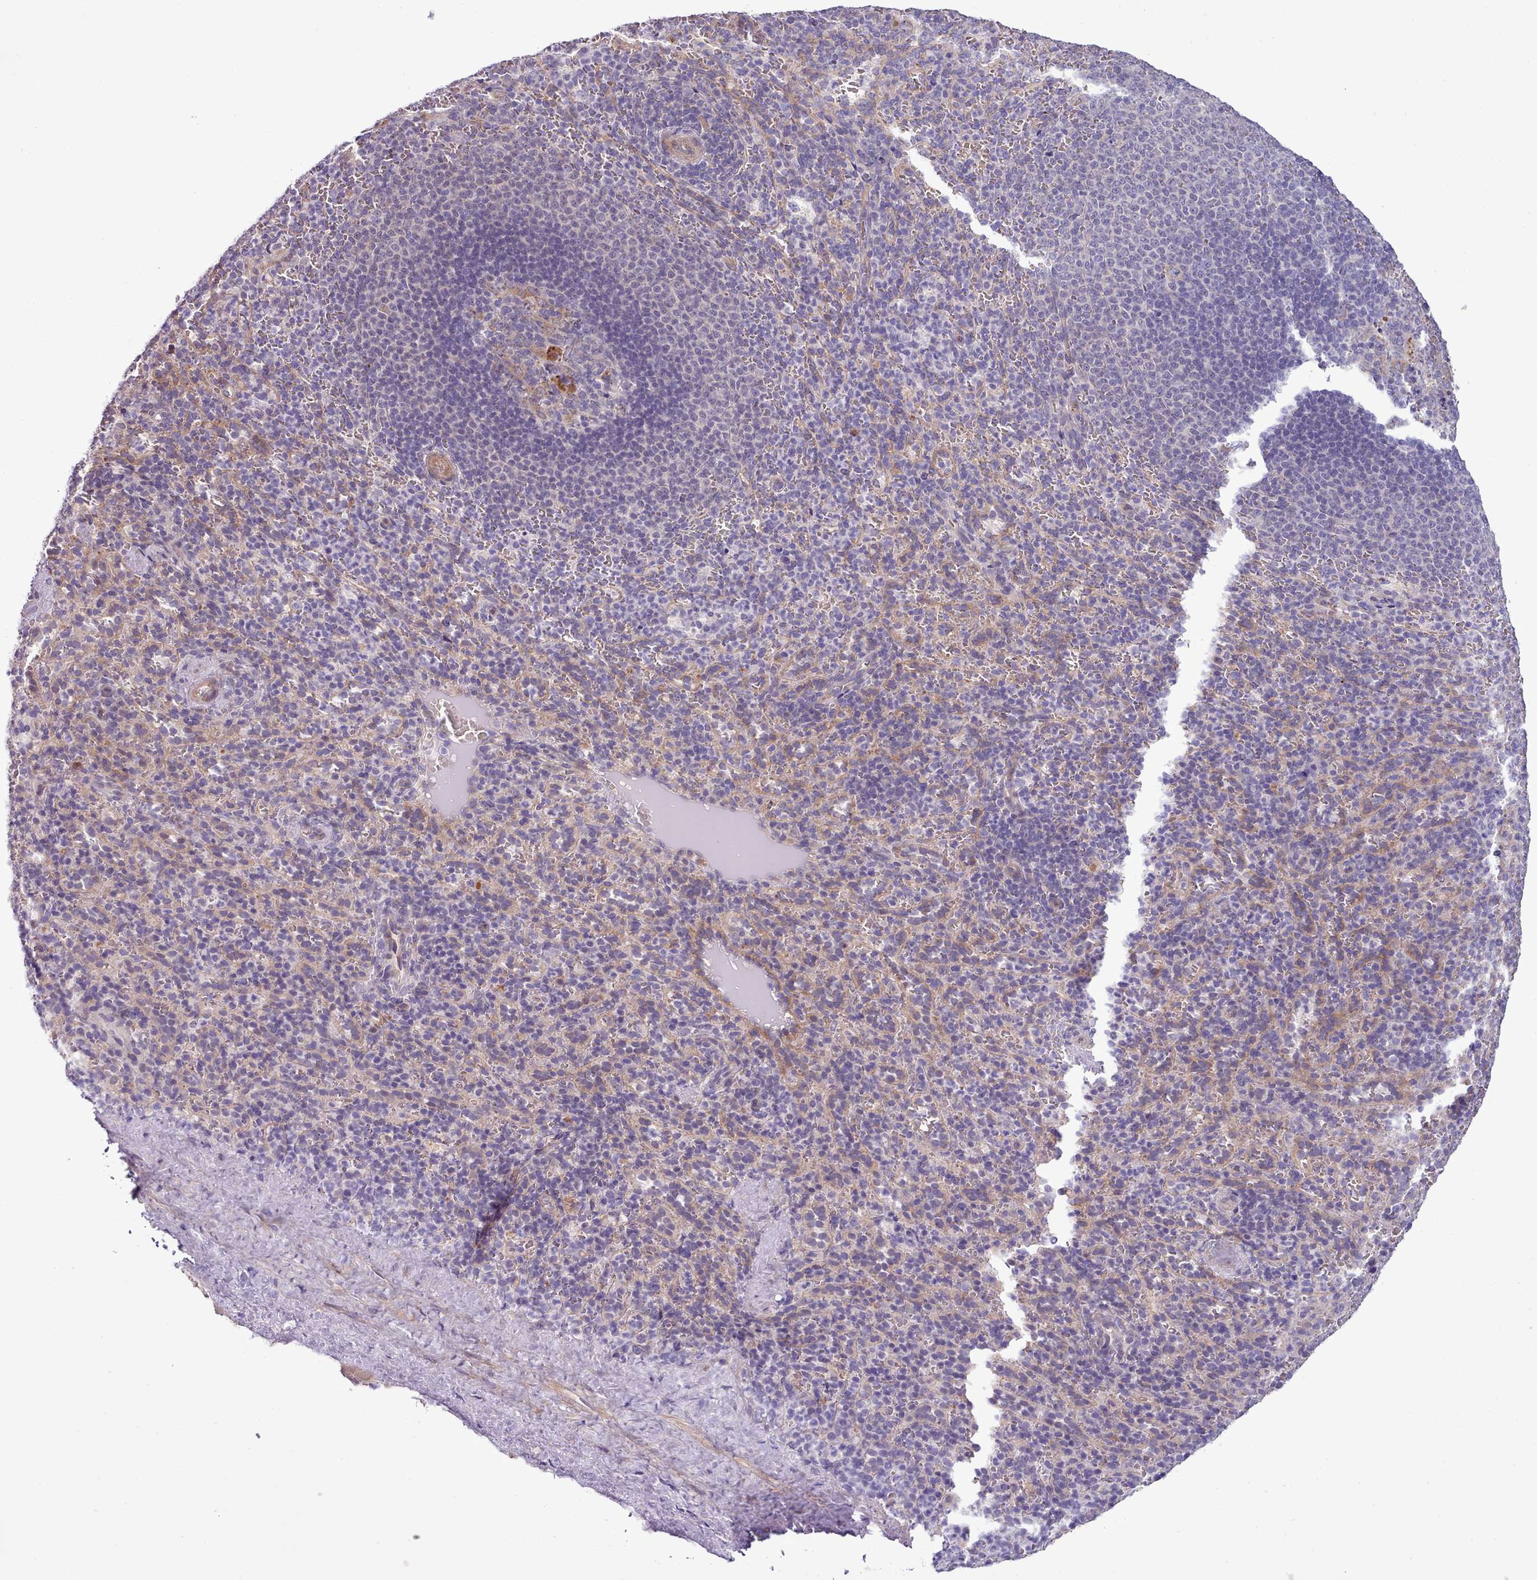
{"staining": {"intensity": "negative", "quantity": "none", "location": "none"}, "tissue": "spleen", "cell_type": "Cells in red pulp", "image_type": "normal", "snomed": [{"axis": "morphology", "description": "Normal tissue, NOS"}, {"axis": "topography", "description": "Spleen"}], "caption": "There is no significant positivity in cells in red pulp of spleen. (DAB (3,3'-diaminobenzidine) immunohistochemistry, high magnification).", "gene": "SETX", "patient": {"sex": "female", "age": 21}}